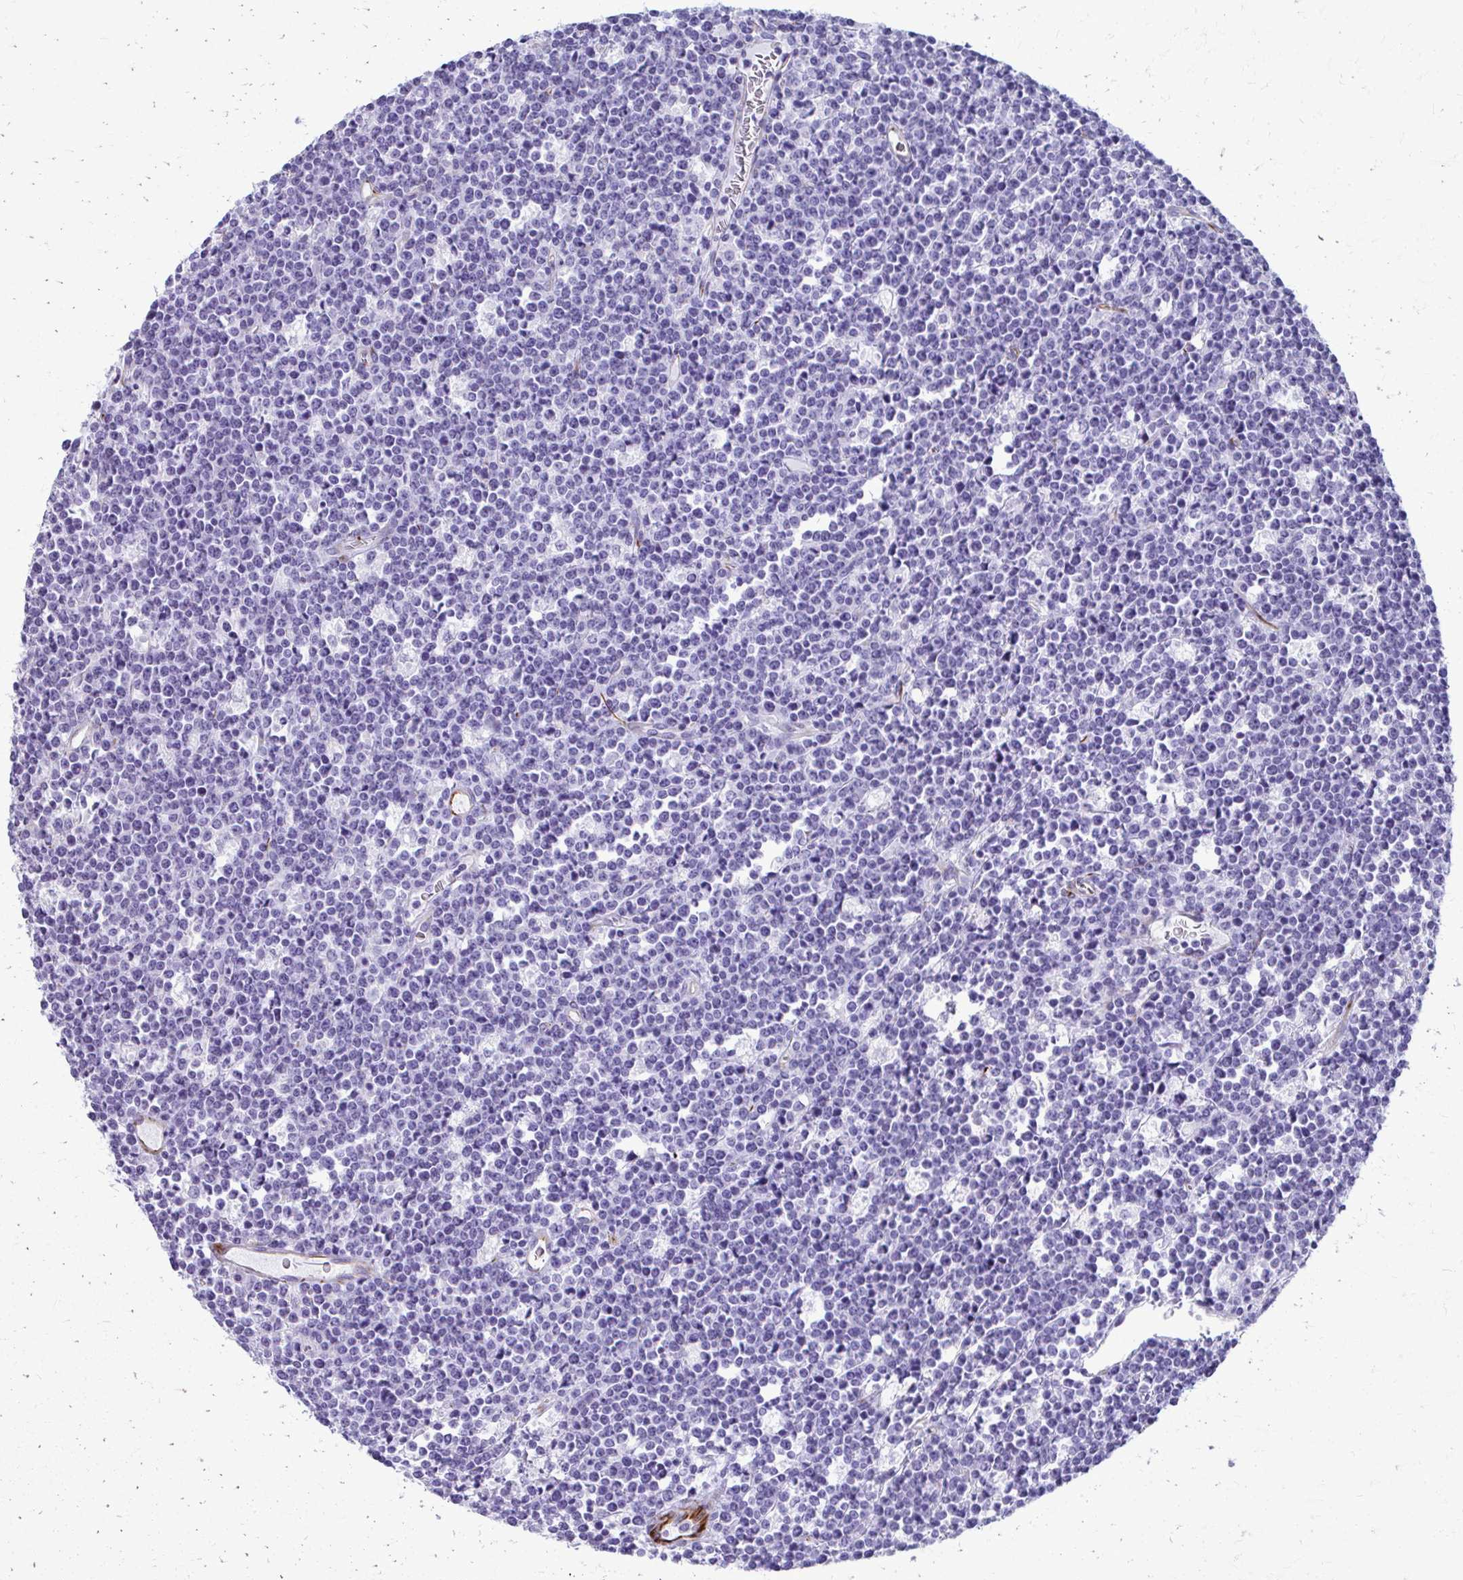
{"staining": {"intensity": "negative", "quantity": "none", "location": "none"}, "tissue": "lymphoma", "cell_type": "Tumor cells", "image_type": "cancer", "snomed": [{"axis": "morphology", "description": "Malignant lymphoma, non-Hodgkin's type, High grade"}, {"axis": "topography", "description": "Ovary"}], "caption": "DAB immunohistochemical staining of lymphoma demonstrates no significant staining in tumor cells.", "gene": "TRIM6", "patient": {"sex": "female", "age": 56}}